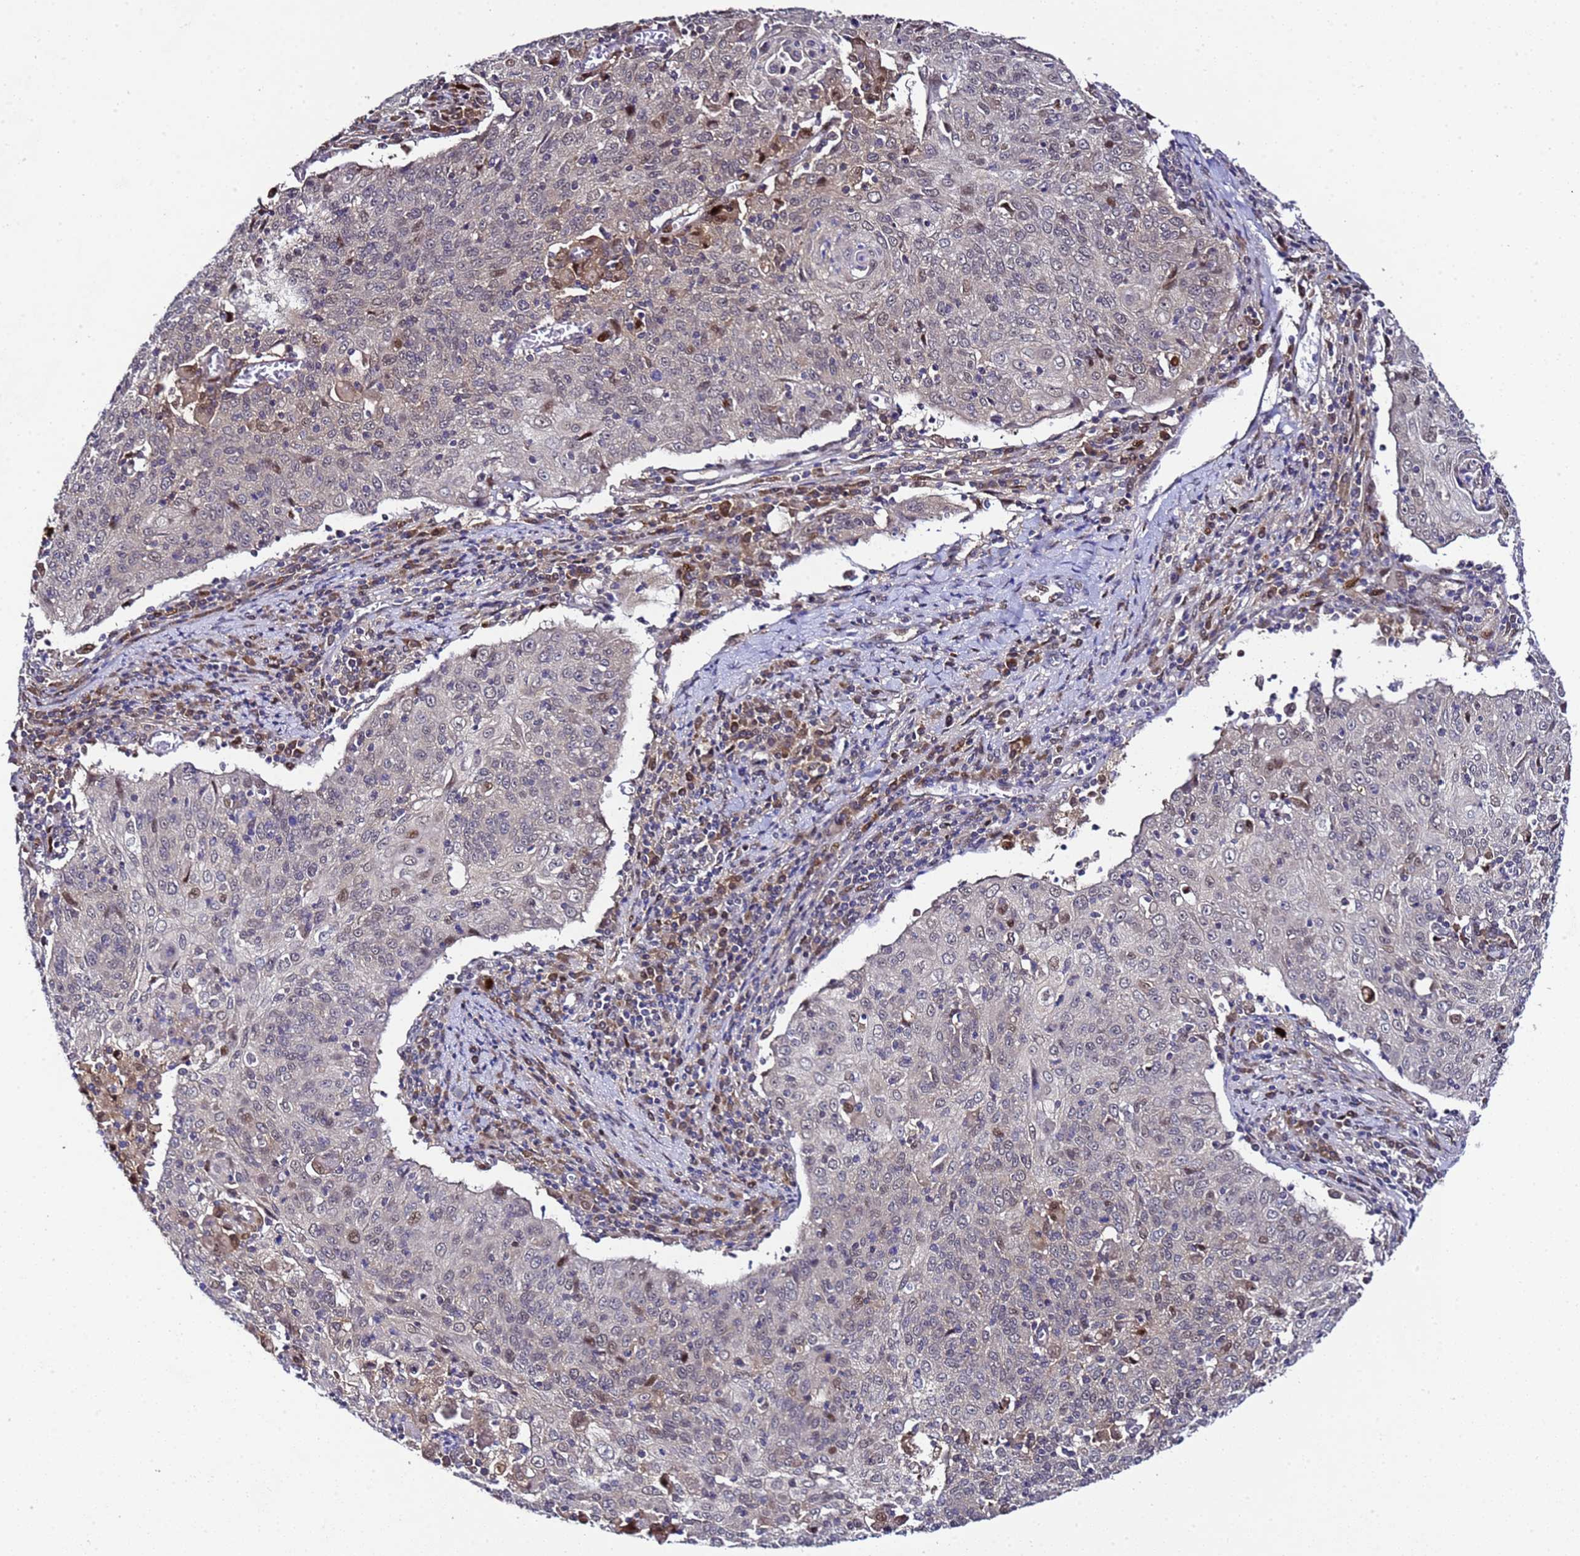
{"staining": {"intensity": "negative", "quantity": "none", "location": "none"}, "tissue": "cervical cancer", "cell_type": "Tumor cells", "image_type": "cancer", "snomed": [{"axis": "morphology", "description": "Squamous cell carcinoma, NOS"}, {"axis": "topography", "description": "Cervix"}], "caption": "Cervical cancer (squamous cell carcinoma) was stained to show a protein in brown. There is no significant positivity in tumor cells.", "gene": "ALG3", "patient": {"sex": "female", "age": 48}}